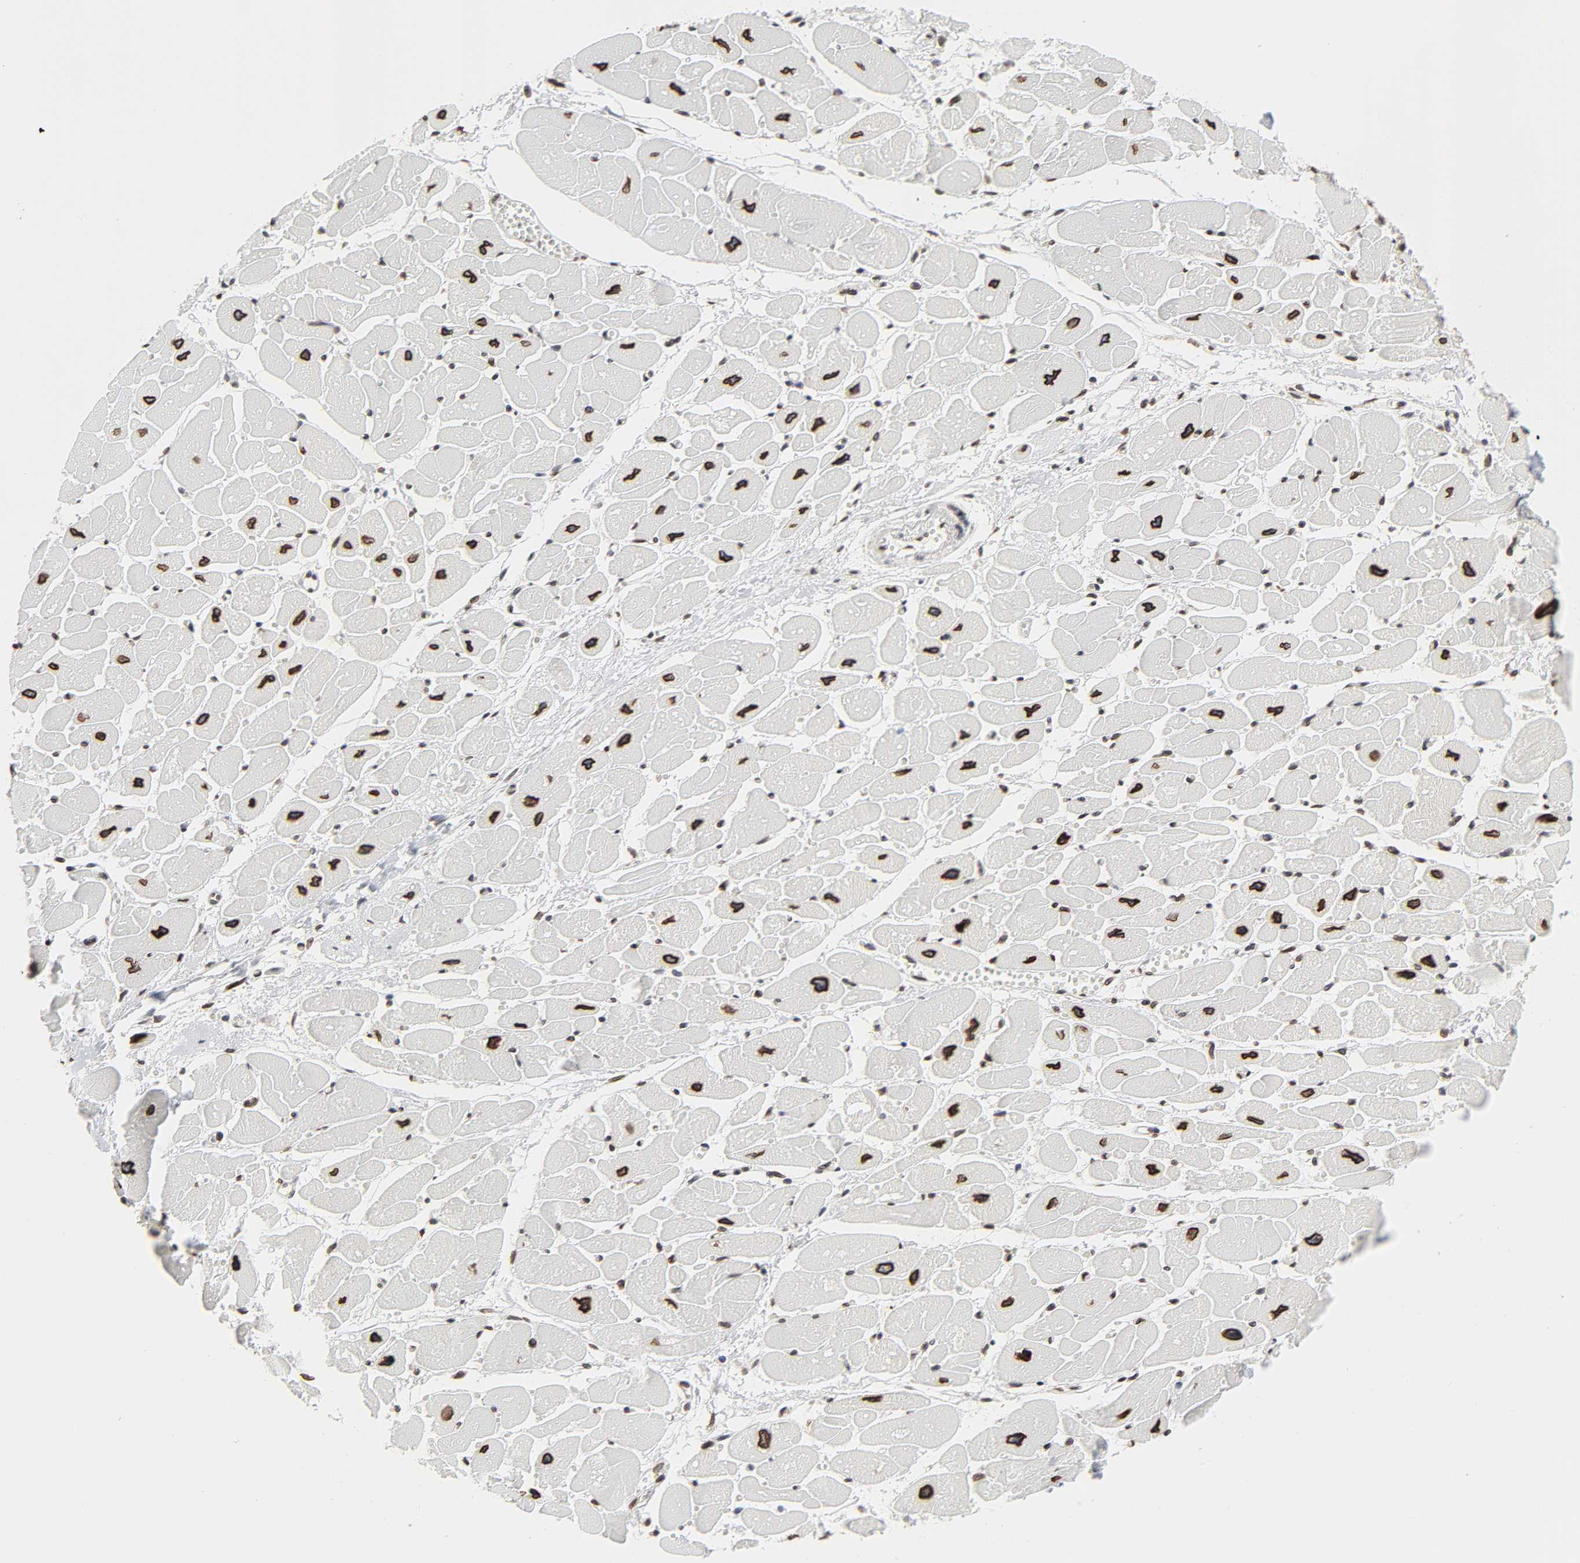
{"staining": {"intensity": "strong", "quantity": ">75%", "location": "cytoplasmic/membranous,nuclear"}, "tissue": "heart muscle", "cell_type": "Cardiomyocytes", "image_type": "normal", "snomed": [{"axis": "morphology", "description": "Normal tissue, NOS"}, {"axis": "topography", "description": "Heart"}], "caption": "A high-resolution image shows immunohistochemistry (IHC) staining of normal heart muscle, which exhibits strong cytoplasmic/membranous,nuclear positivity in approximately >75% of cardiomyocytes.", "gene": "RANGAP1", "patient": {"sex": "female", "age": 54}}